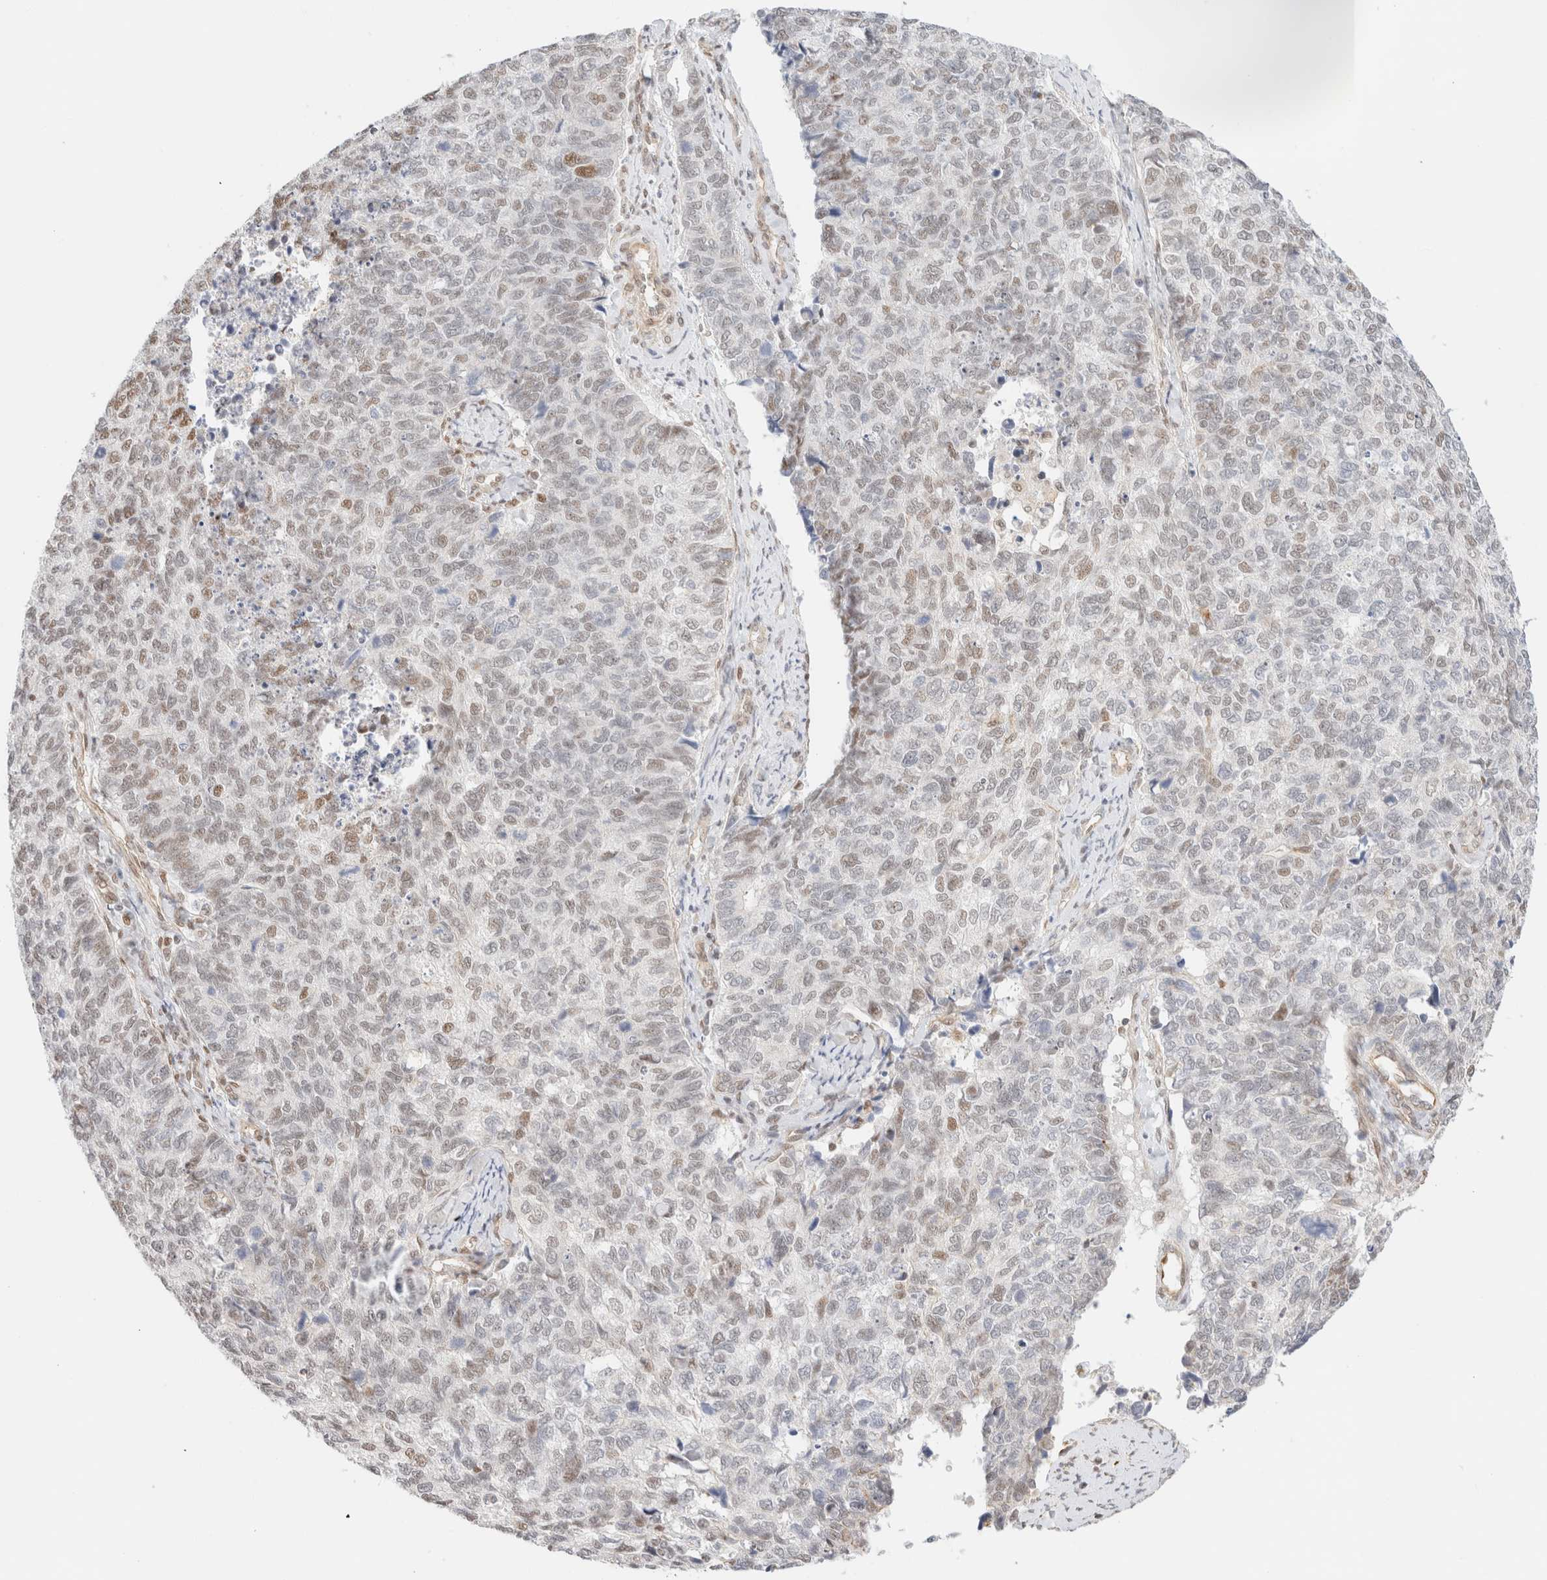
{"staining": {"intensity": "weak", "quantity": "<25%", "location": "nuclear"}, "tissue": "cervical cancer", "cell_type": "Tumor cells", "image_type": "cancer", "snomed": [{"axis": "morphology", "description": "Squamous cell carcinoma, NOS"}, {"axis": "topography", "description": "Cervix"}], "caption": "Photomicrograph shows no protein expression in tumor cells of cervical cancer tissue.", "gene": "ARID5A", "patient": {"sex": "female", "age": 63}}